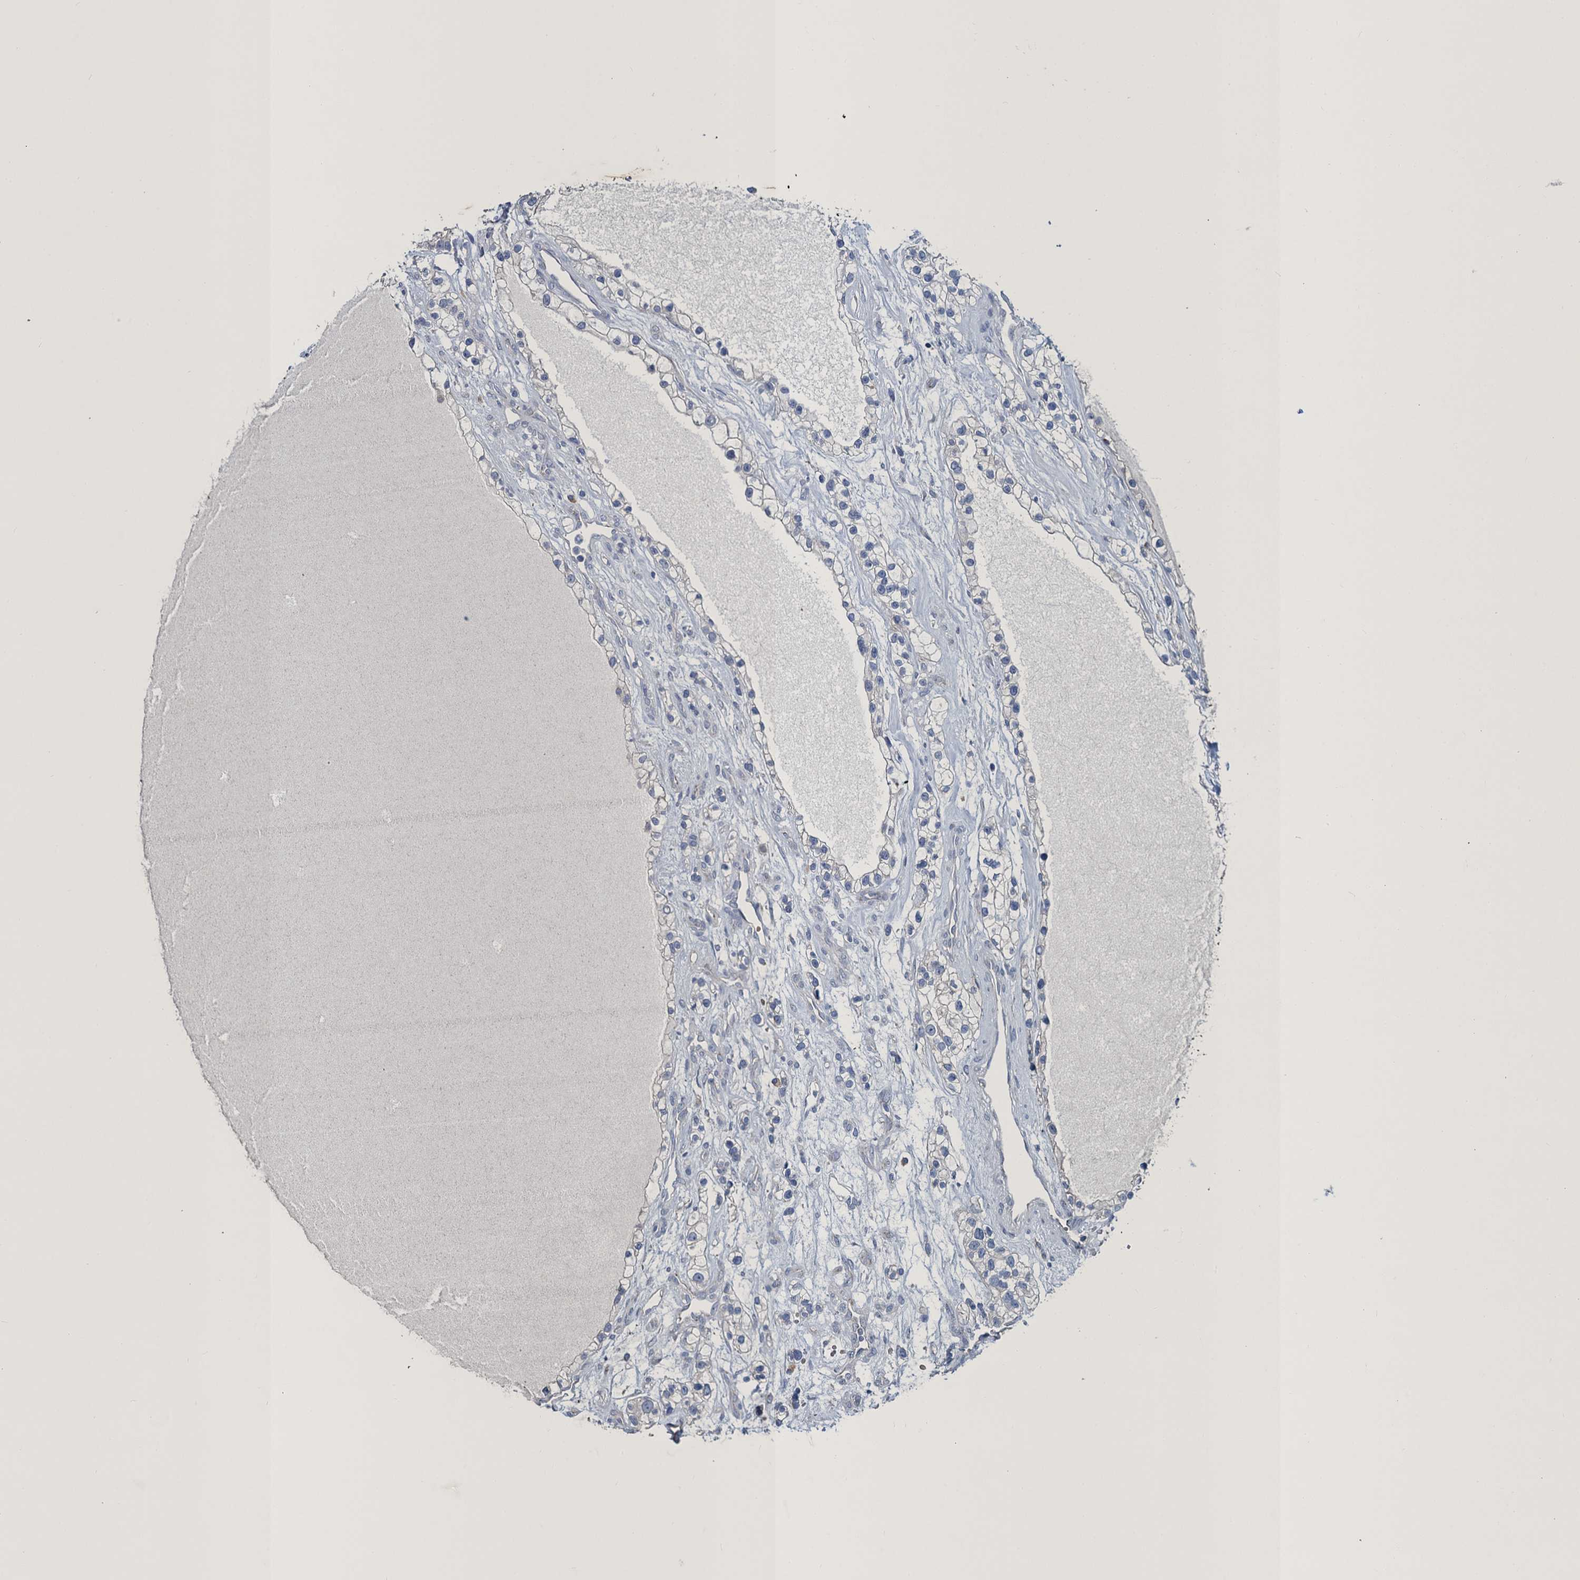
{"staining": {"intensity": "negative", "quantity": "none", "location": "none"}, "tissue": "renal cancer", "cell_type": "Tumor cells", "image_type": "cancer", "snomed": [{"axis": "morphology", "description": "Adenocarcinoma, NOS"}, {"axis": "topography", "description": "Kidney"}], "caption": "Protein analysis of renal cancer displays no significant expression in tumor cells.", "gene": "ATOSA", "patient": {"sex": "female", "age": 57}}